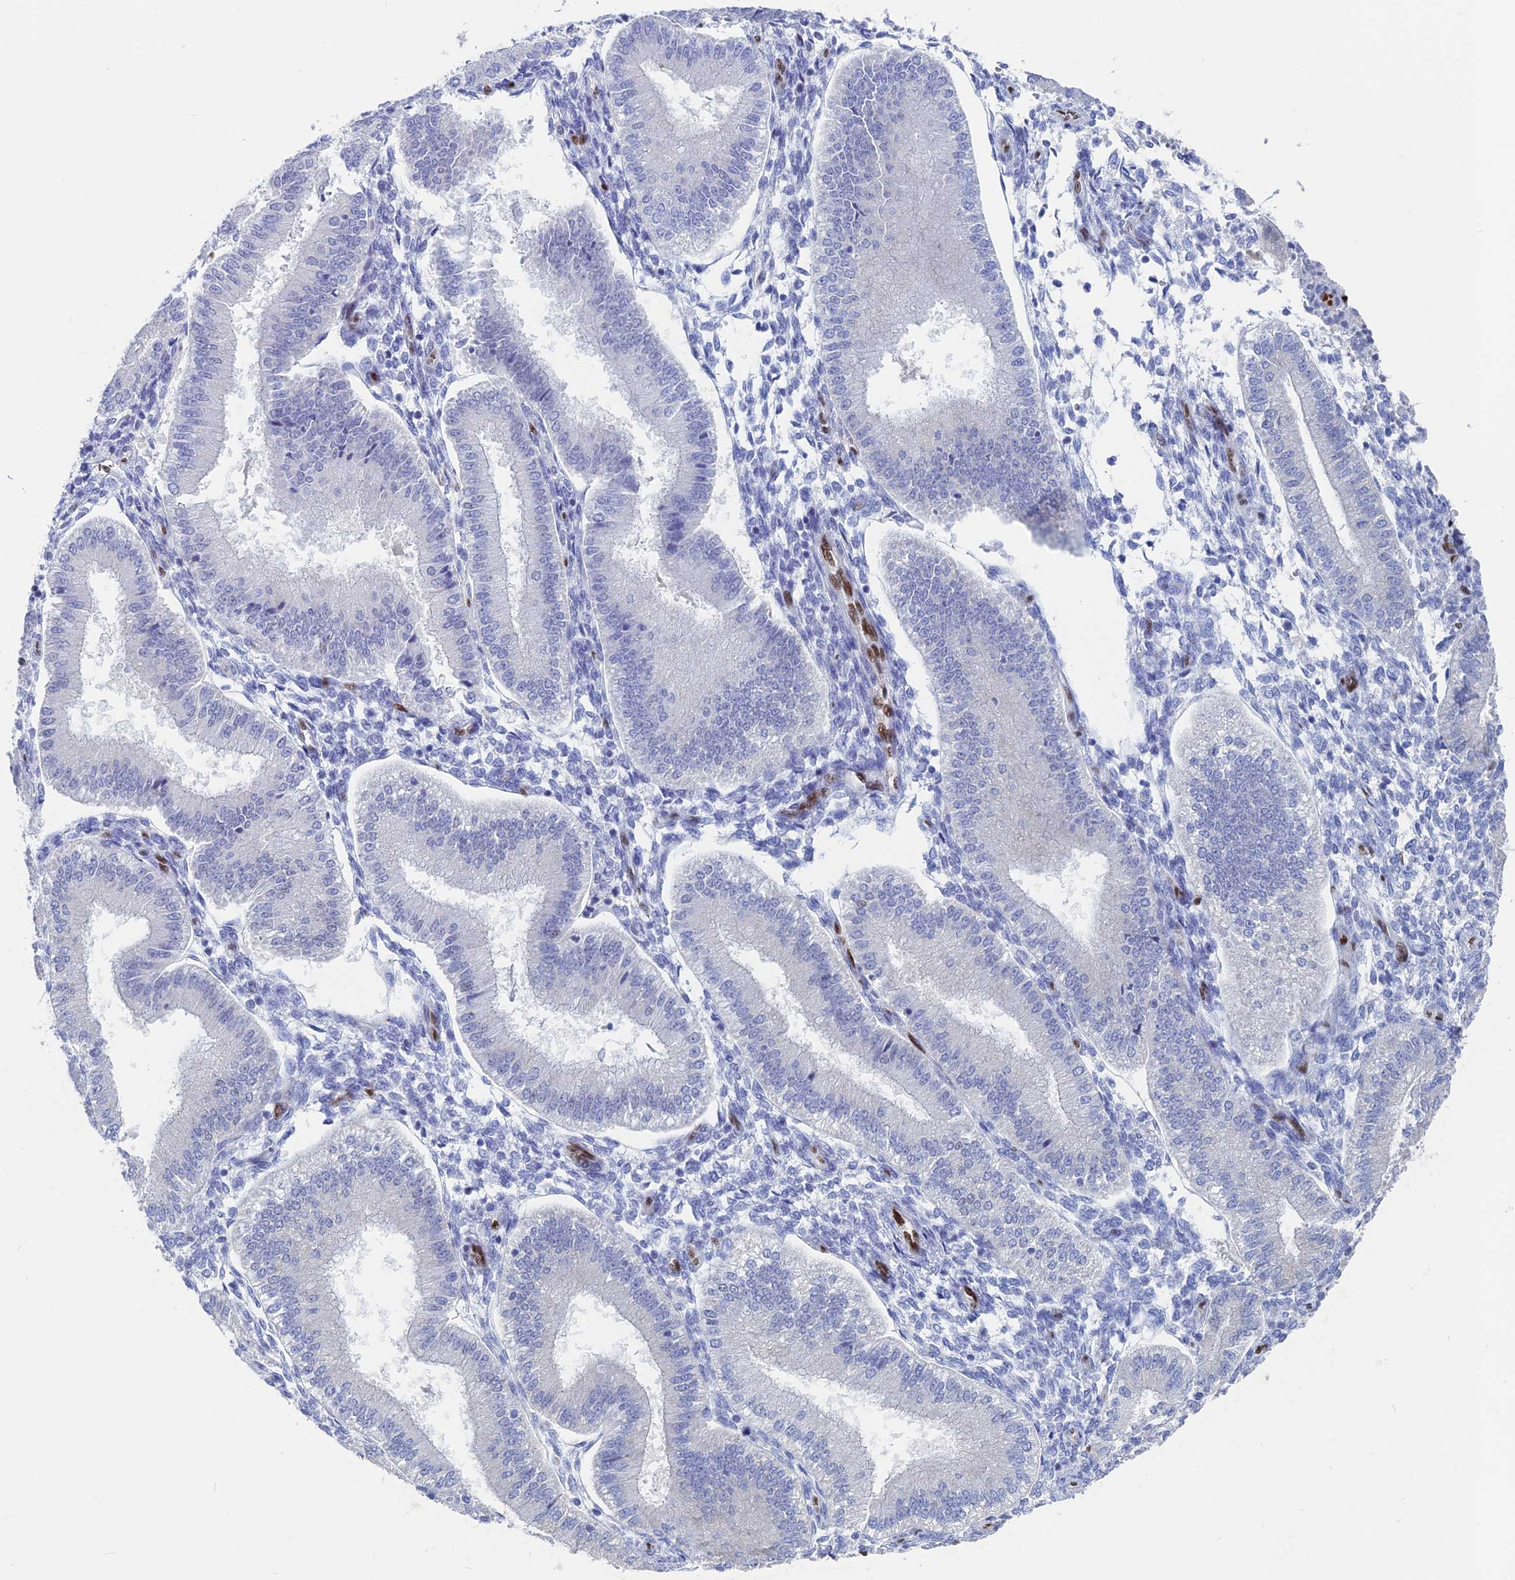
{"staining": {"intensity": "negative", "quantity": "none", "location": "none"}, "tissue": "endometrium", "cell_type": "Cells in endometrial stroma", "image_type": "normal", "snomed": [{"axis": "morphology", "description": "Normal tissue, NOS"}, {"axis": "topography", "description": "Endometrium"}], "caption": "An IHC photomicrograph of normal endometrium is shown. There is no staining in cells in endometrial stroma of endometrium.", "gene": "NOL4L", "patient": {"sex": "female", "age": 39}}